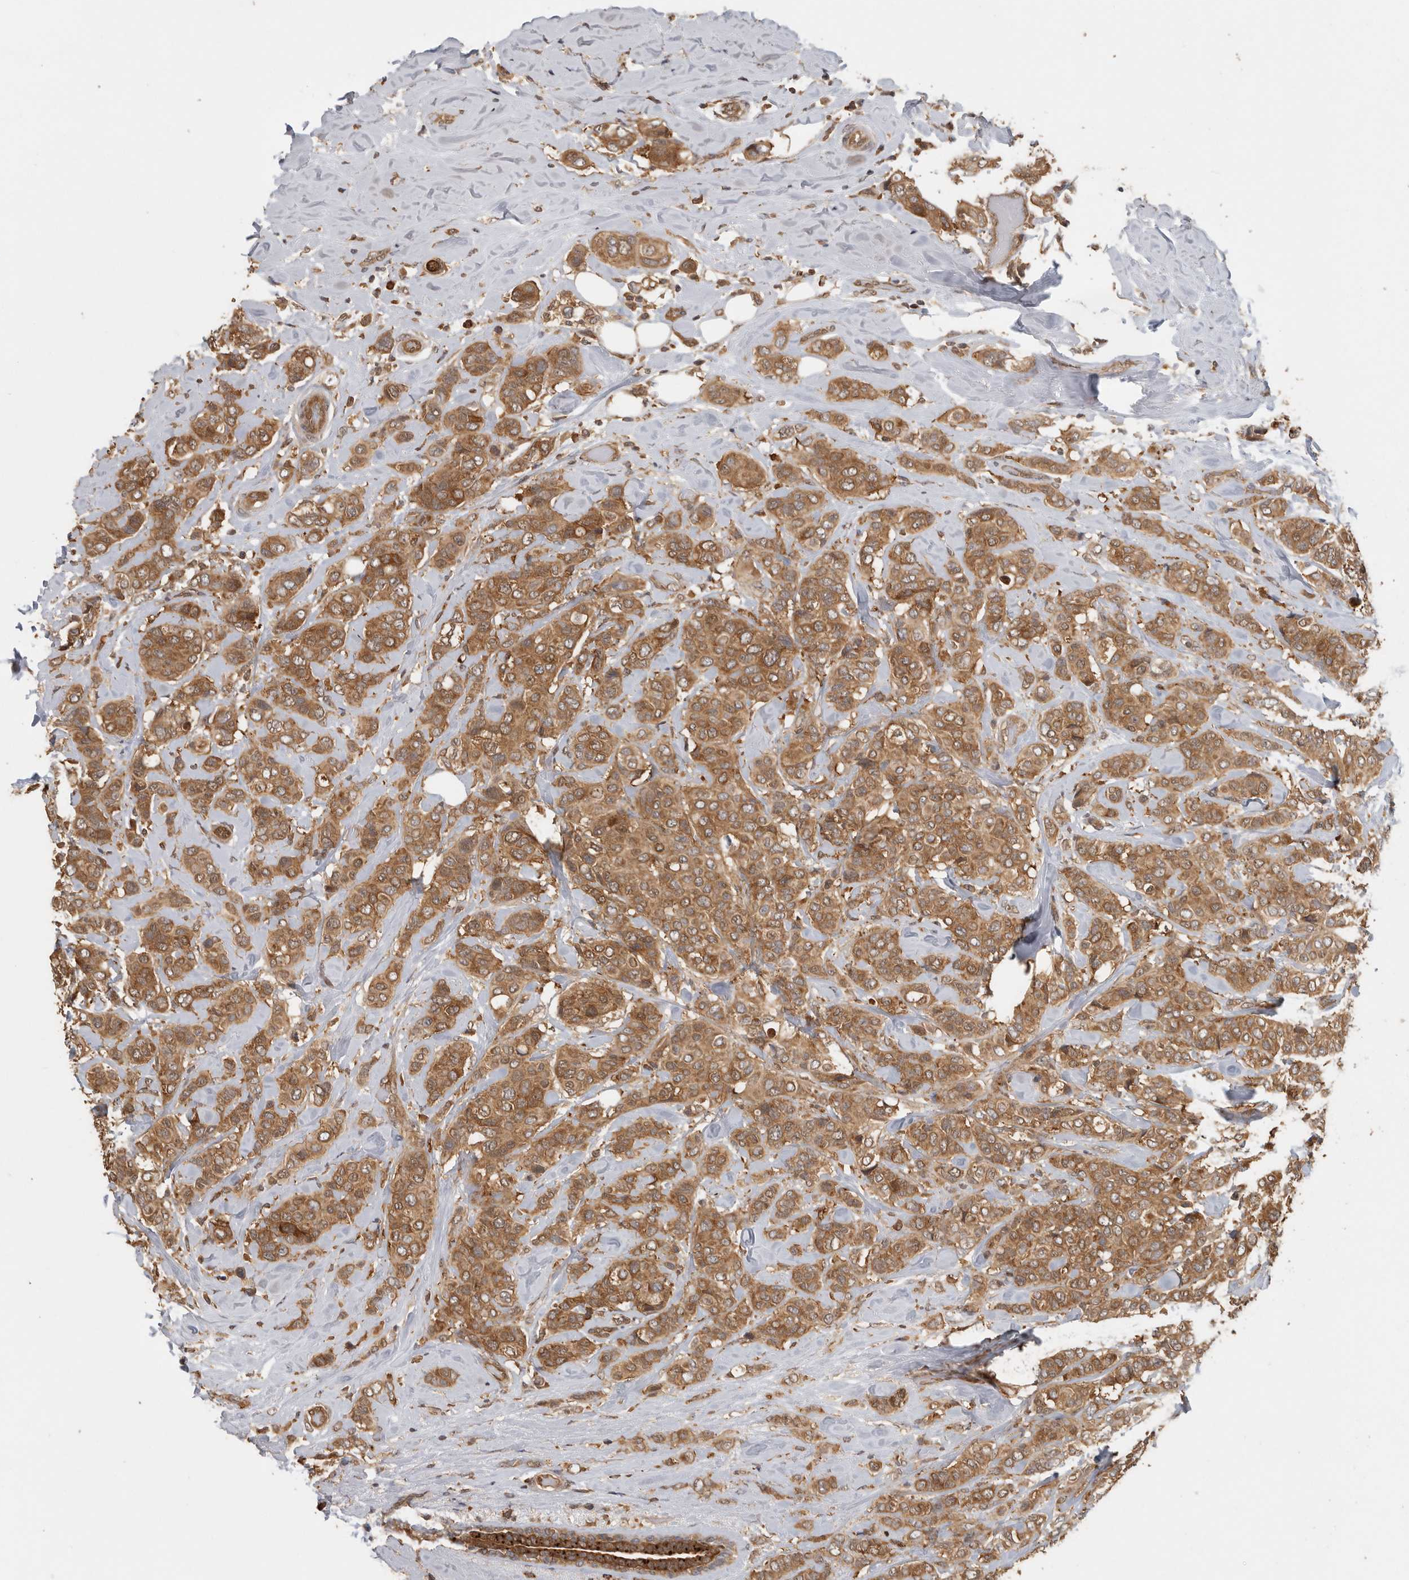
{"staining": {"intensity": "strong", "quantity": ">75%", "location": "cytoplasmic/membranous,nuclear"}, "tissue": "breast cancer", "cell_type": "Tumor cells", "image_type": "cancer", "snomed": [{"axis": "morphology", "description": "Lobular carcinoma"}, {"axis": "topography", "description": "Breast"}], "caption": "A histopathology image of breast cancer stained for a protein shows strong cytoplasmic/membranous and nuclear brown staining in tumor cells.", "gene": "CCT8", "patient": {"sex": "female", "age": 51}}